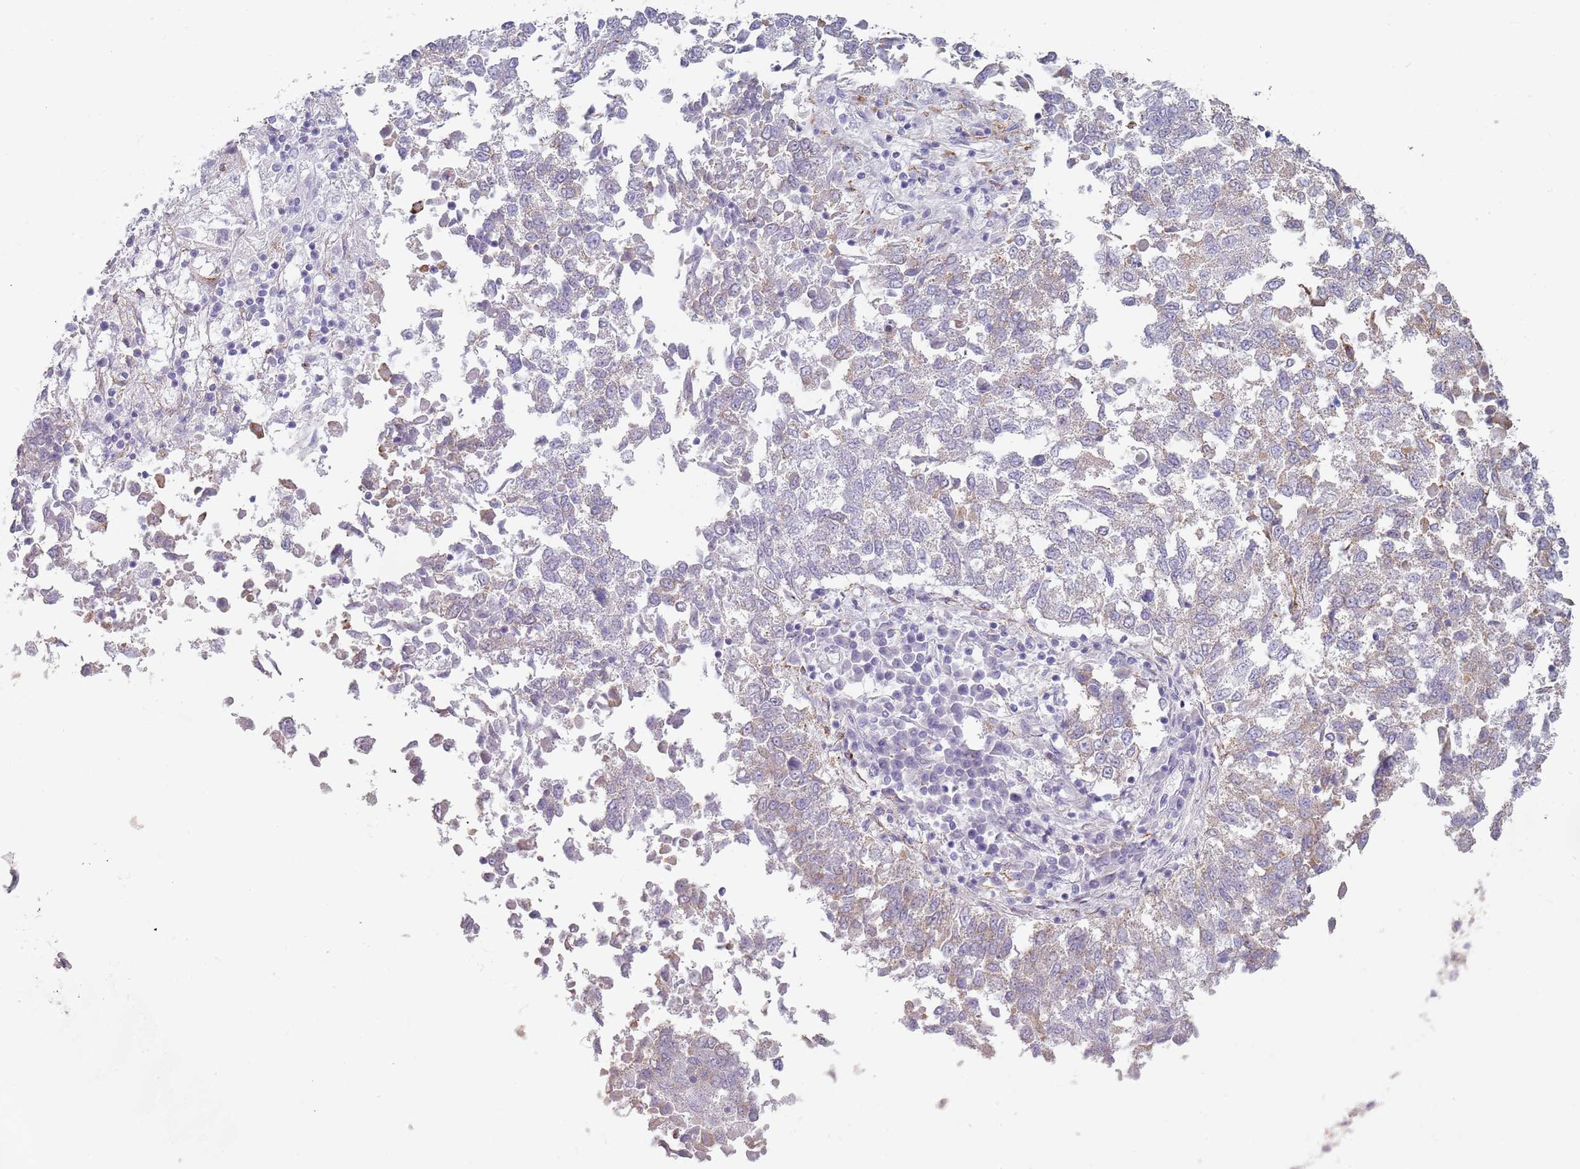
{"staining": {"intensity": "negative", "quantity": "none", "location": "none"}, "tissue": "lung cancer", "cell_type": "Tumor cells", "image_type": "cancer", "snomed": [{"axis": "morphology", "description": "Squamous cell carcinoma, NOS"}, {"axis": "topography", "description": "Lung"}], "caption": "High magnification brightfield microscopy of lung squamous cell carcinoma stained with DAB (brown) and counterstained with hematoxylin (blue): tumor cells show no significant staining.", "gene": "COLEC12", "patient": {"sex": "male", "age": 73}}